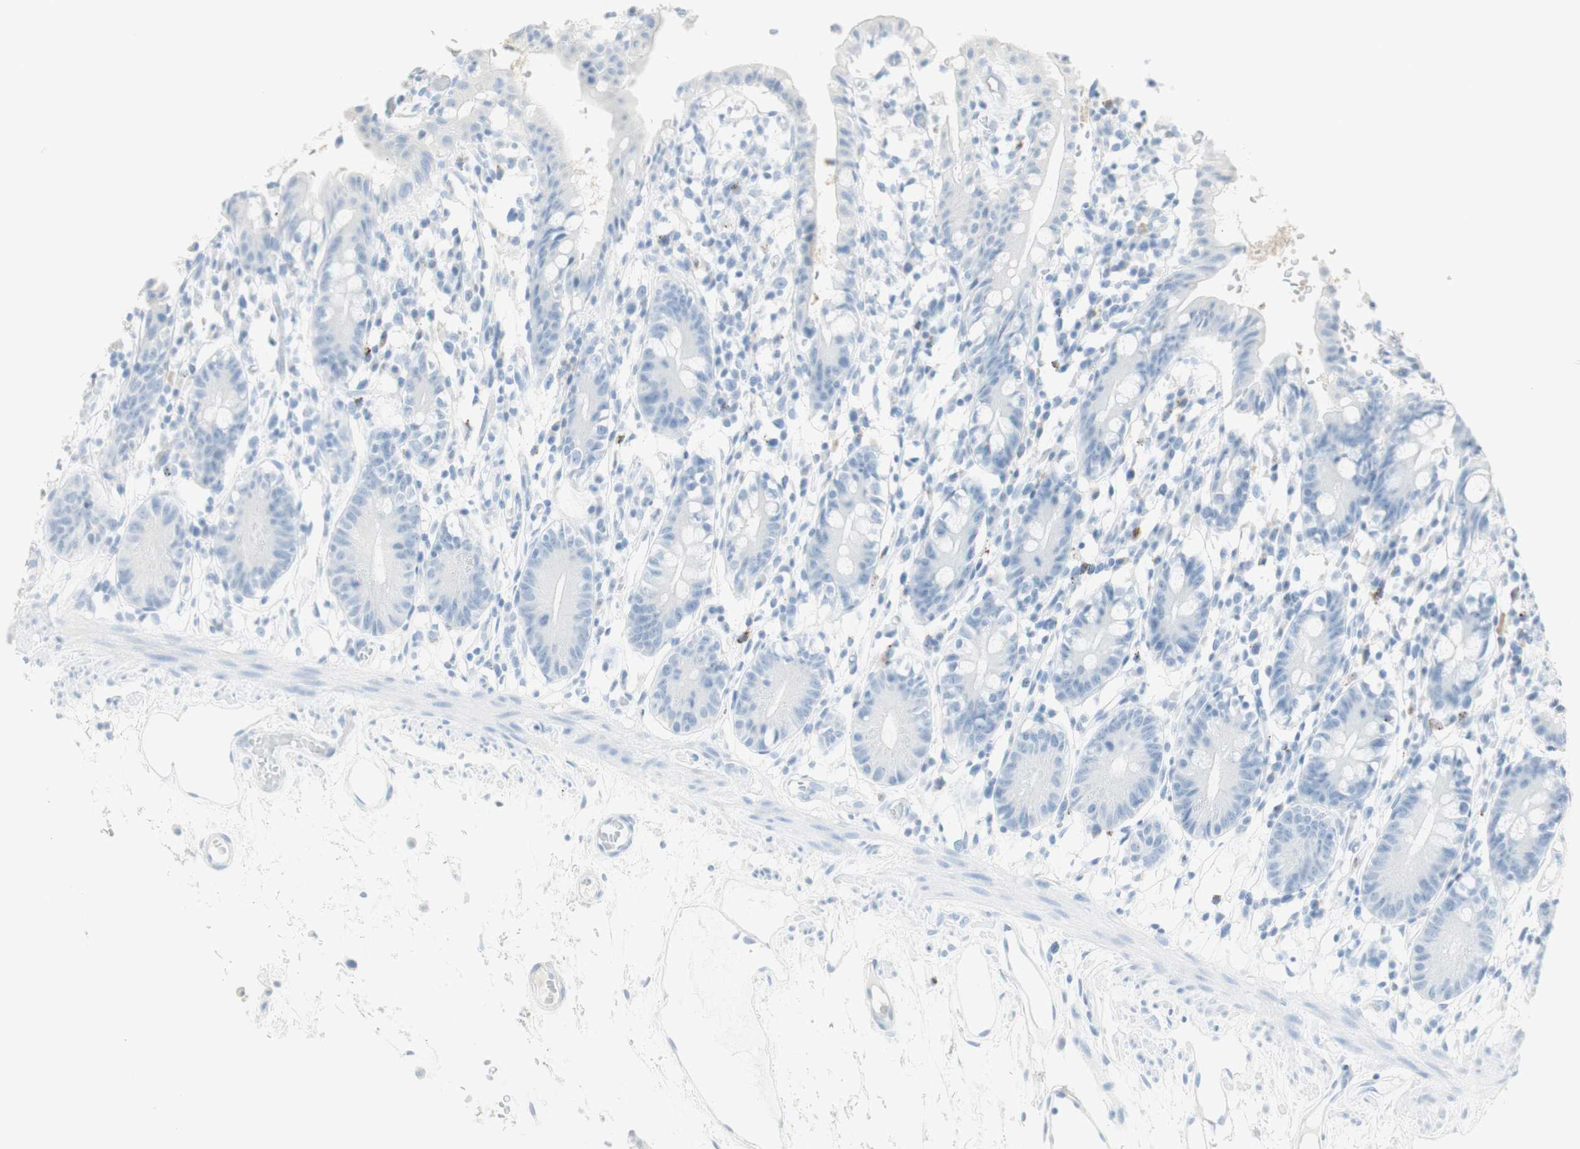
{"staining": {"intensity": "negative", "quantity": "none", "location": "none"}, "tissue": "small intestine", "cell_type": "Glandular cells", "image_type": "normal", "snomed": [{"axis": "morphology", "description": "Normal tissue, NOS"}, {"axis": "morphology", "description": "Cystadenocarcinoma, serous, Metastatic site"}, {"axis": "topography", "description": "Small intestine"}], "caption": "Small intestine was stained to show a protein in brown. There is no significant expression in glandular cells.", "gene": "NAPSA", "patient": {"sex": "female", "age": 61}}